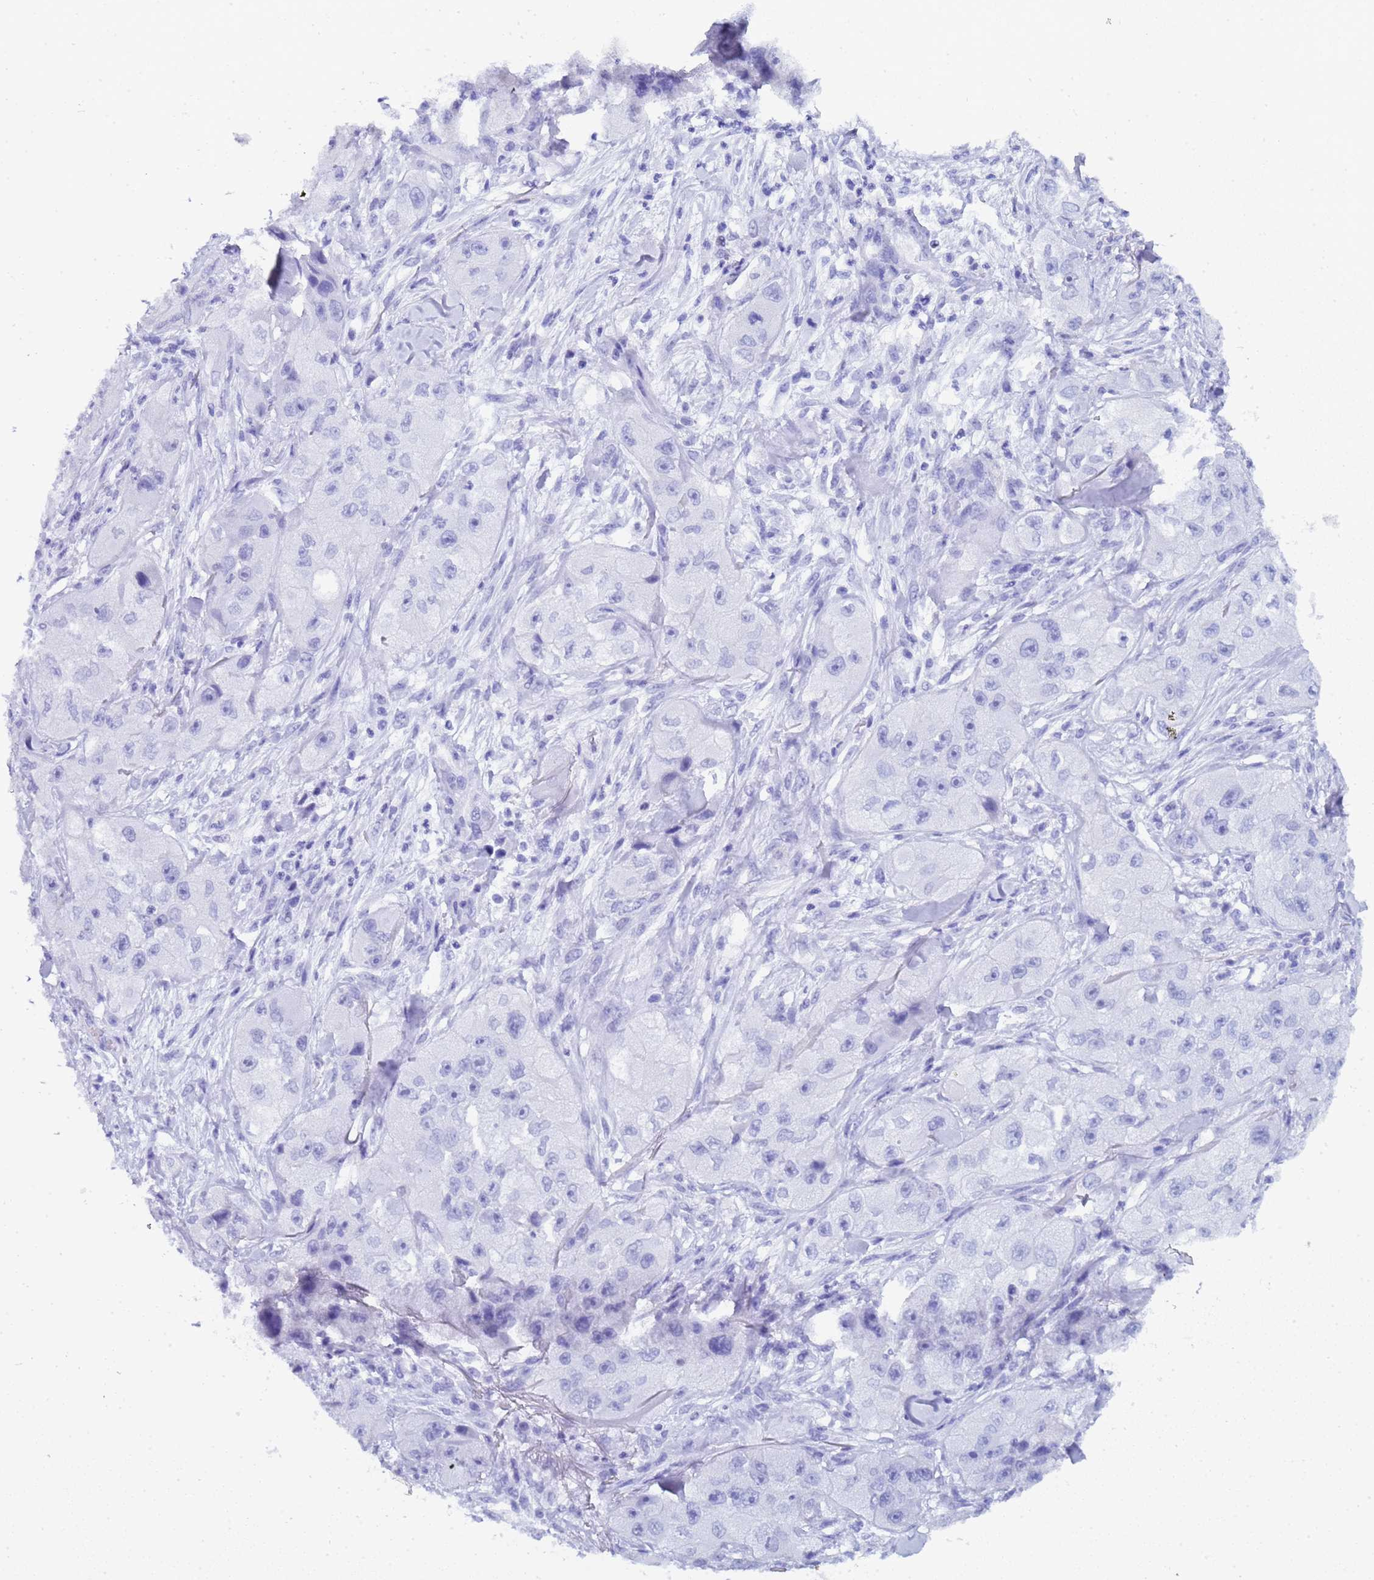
{"staining": {"intensity": "negative", "quantity": "none", "location": "none"}, "tissue": "skin cancer", "cell_type": "Tumor cells", "image_type": "cancer", "snomed": [{"axis": "morphology", "description": "Squamous cell carcinoma, NOS"}, {"axis": "topography", "description": "Skin"}, {"axis": "topography", "description": "Subcutis"}], "caption": "Immunohistochemistry of skin cancer (squamous cell carcinoma) exhibits no staining in tumor cells.", "gene": "CTRC", "patient": {"sex": "male", "age": 73}}